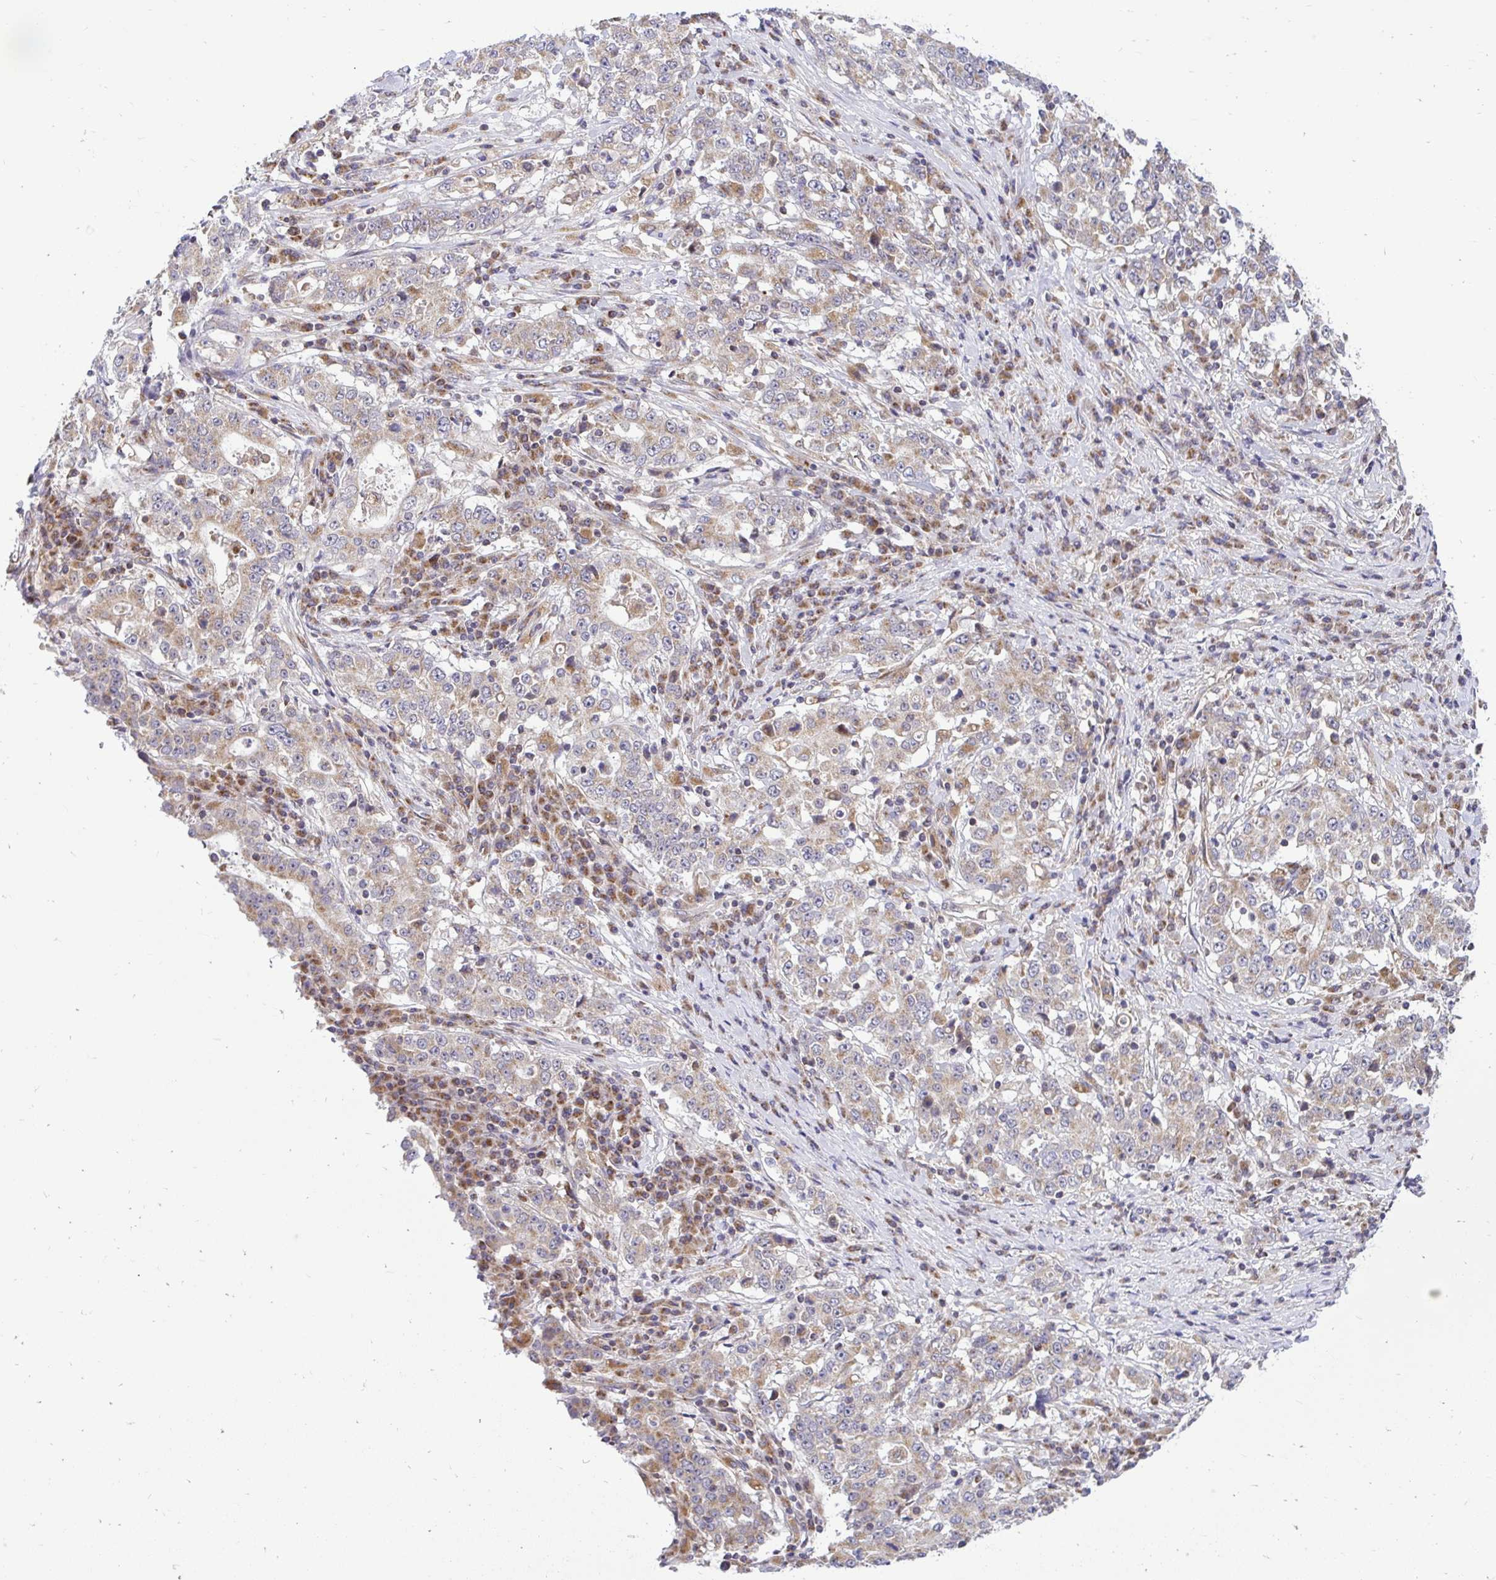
{"staining": {"intensity": "weak", "quantity": "25%-75%", "location": "cytoplasmic/membranous"}, "tissue": "stomach cancer", "cell_type": "Tumor cells", "image_type": "cancer", "snomed": [{"axis": "morphology", "description": "Adenocarcinoma, NOS"}, {"axis": "topography", "description": "Stomach"}], "caption": "The image reveals a brown stain indicating the presence of a protein in the cytoplasmic/membranous of tumor cells in adenocarcinoma (stomach).", "gene": "VTI1B", "patient": {"sex": "male", "age": 59}}